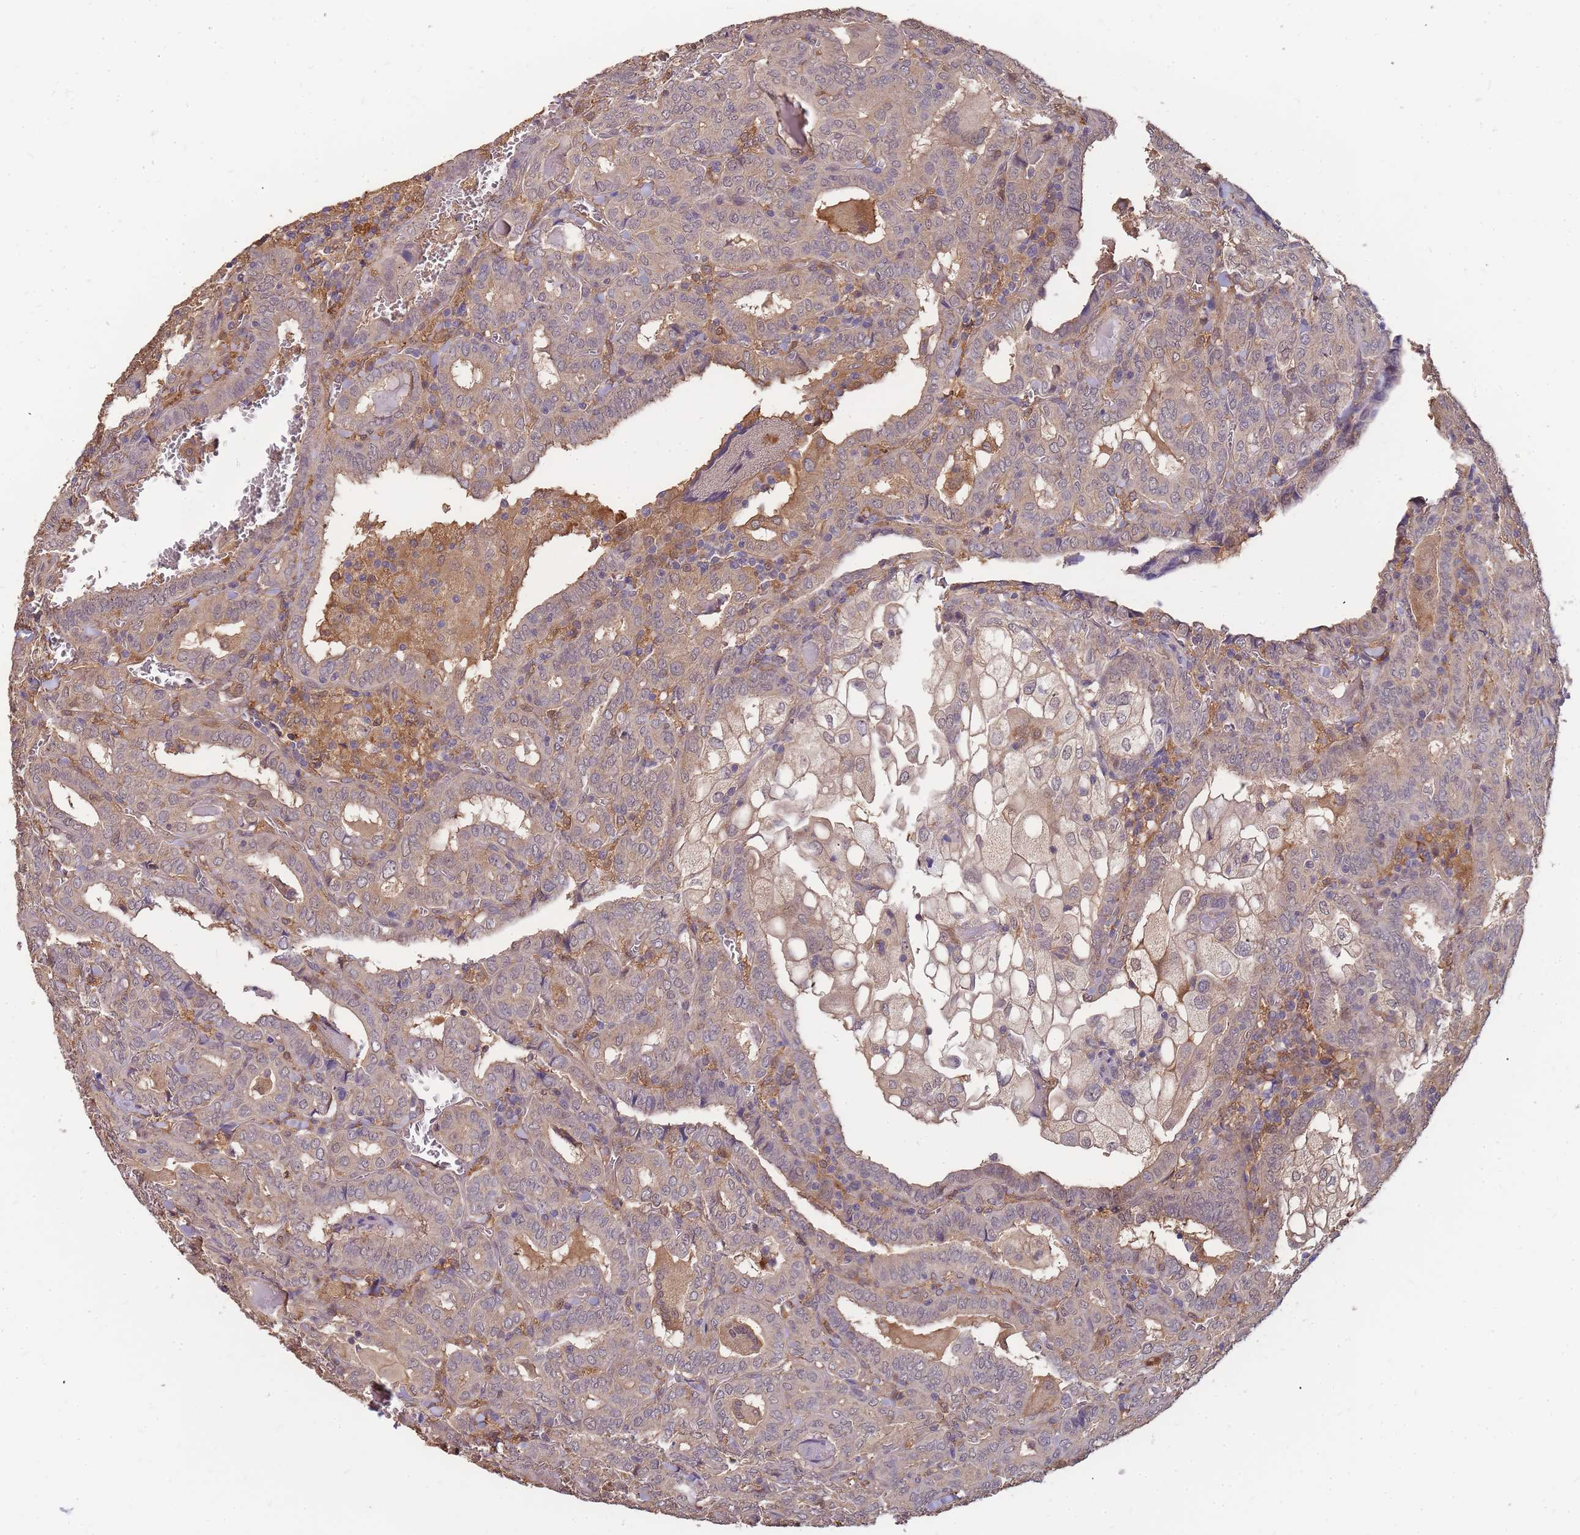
{"staining": {"intensity": "weak", "quantity": "25%-75%", "location": "cytoplasmic/membranous"}, "tissue": "thyroid cancer", "cell_type": "Tumor cells", "image_type": "cancer", "snomed": [{"axis": "morphology", "description": "Papillary adenocarcinoma, NOS"}, {"axis": "topography", "description": "Thyroid gland"}], "caption": "Brown immunohistochemical staining in human thyroid cancer reveals weak cytoplasmic/membranous staining in about 25%-75% of tumor cells.", "gene": "CDKN2AIPNL", "patient": {"sex": "female", "age": 72}}